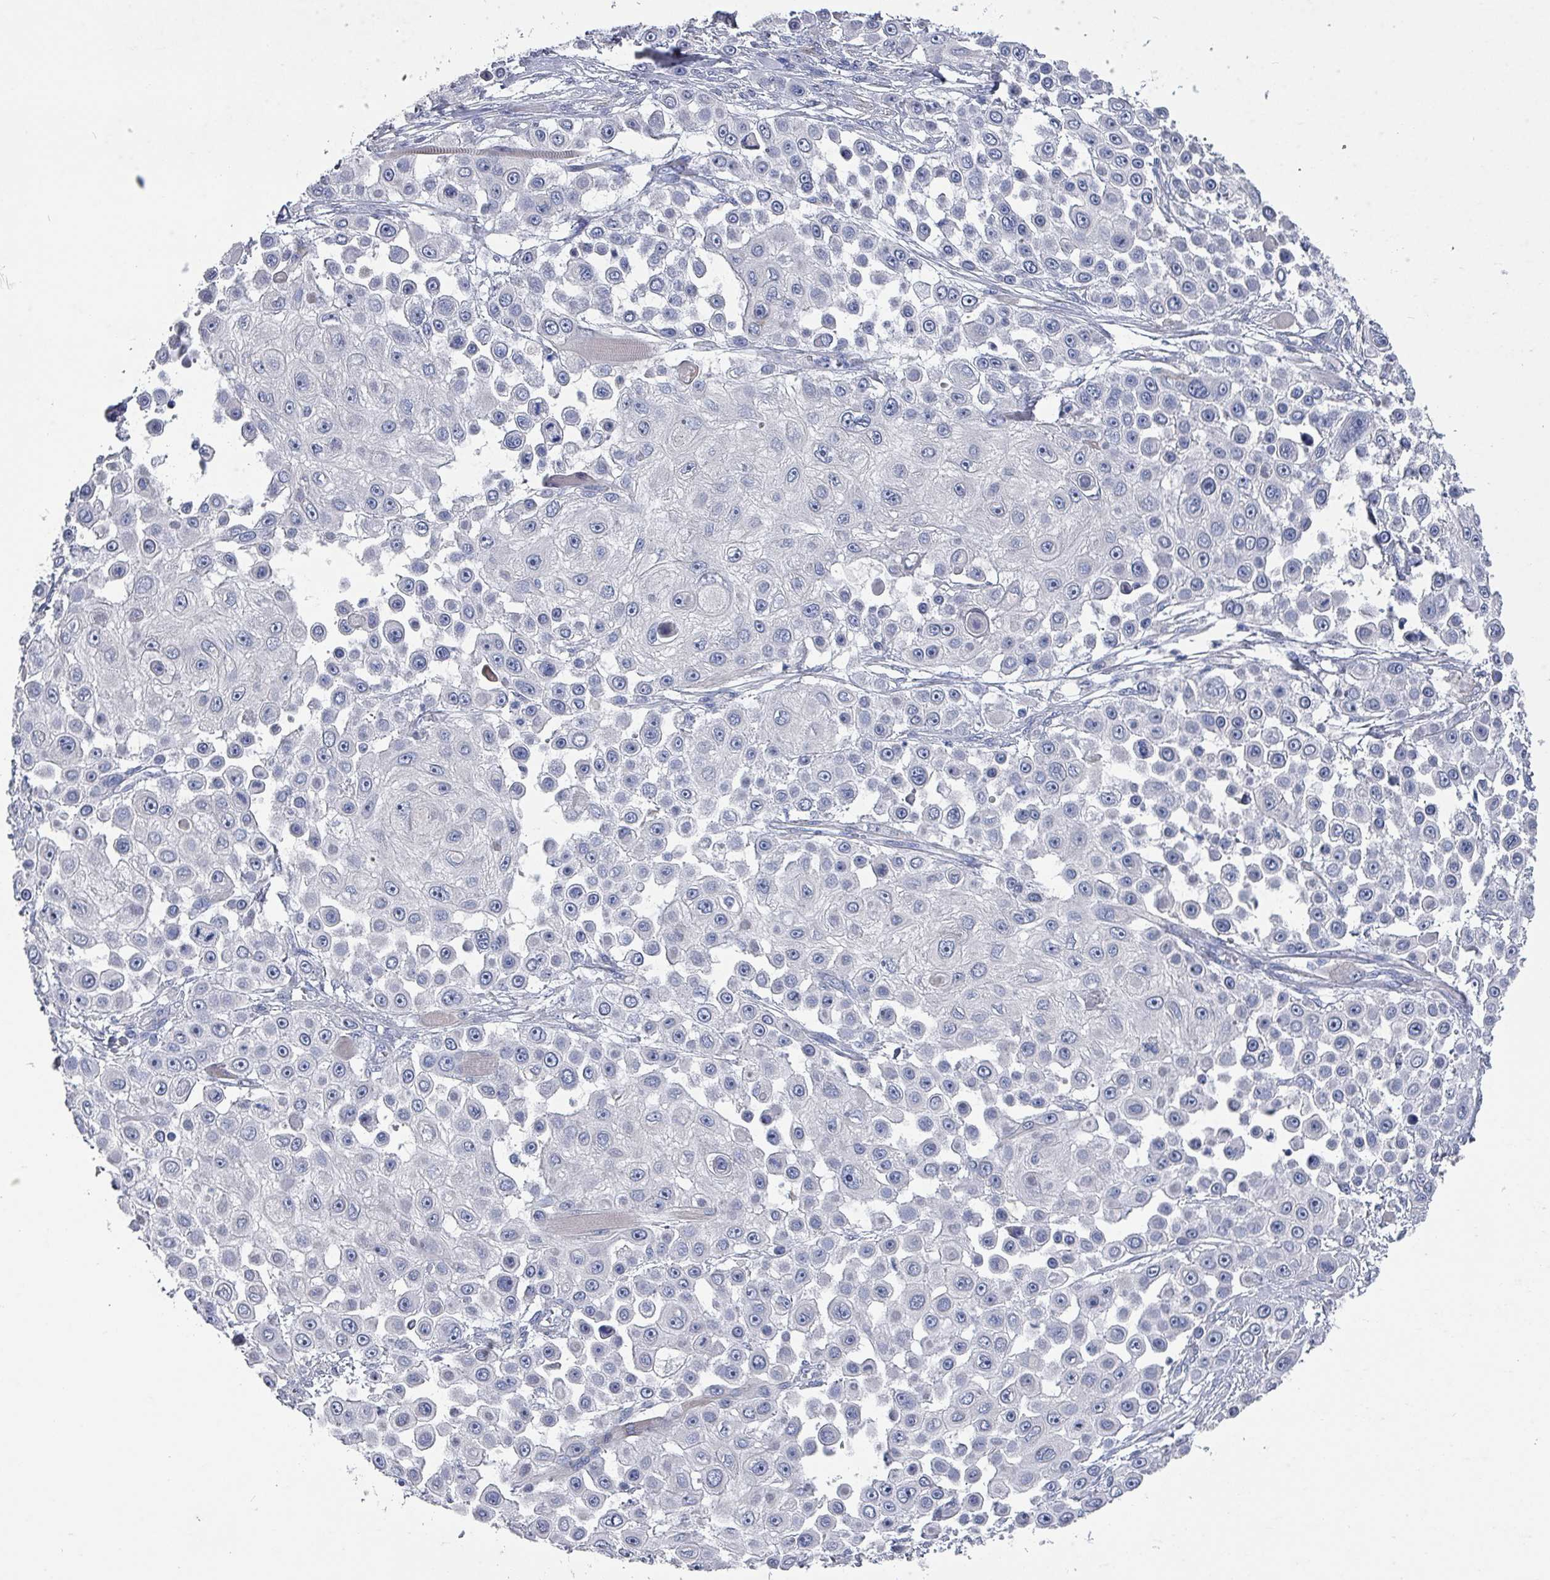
{"staining": {"intensity": "negative", "quantity": "none", "location": "none"}, "tissue": "skin cancer", "cell_type": "Tumor cells", "image_type": "cancer", "snomed": [{"axis": "morphology", "description": "Squamous cell carcinoma, NOS"}, {"axis": "topography", "description": "Skin"}], "caption": "Tumor cells show no significant protein positivity in squamous cell carcinoma (skin).", "gene": "DRD5", "patient": {"sex": "male", "age": 67}}